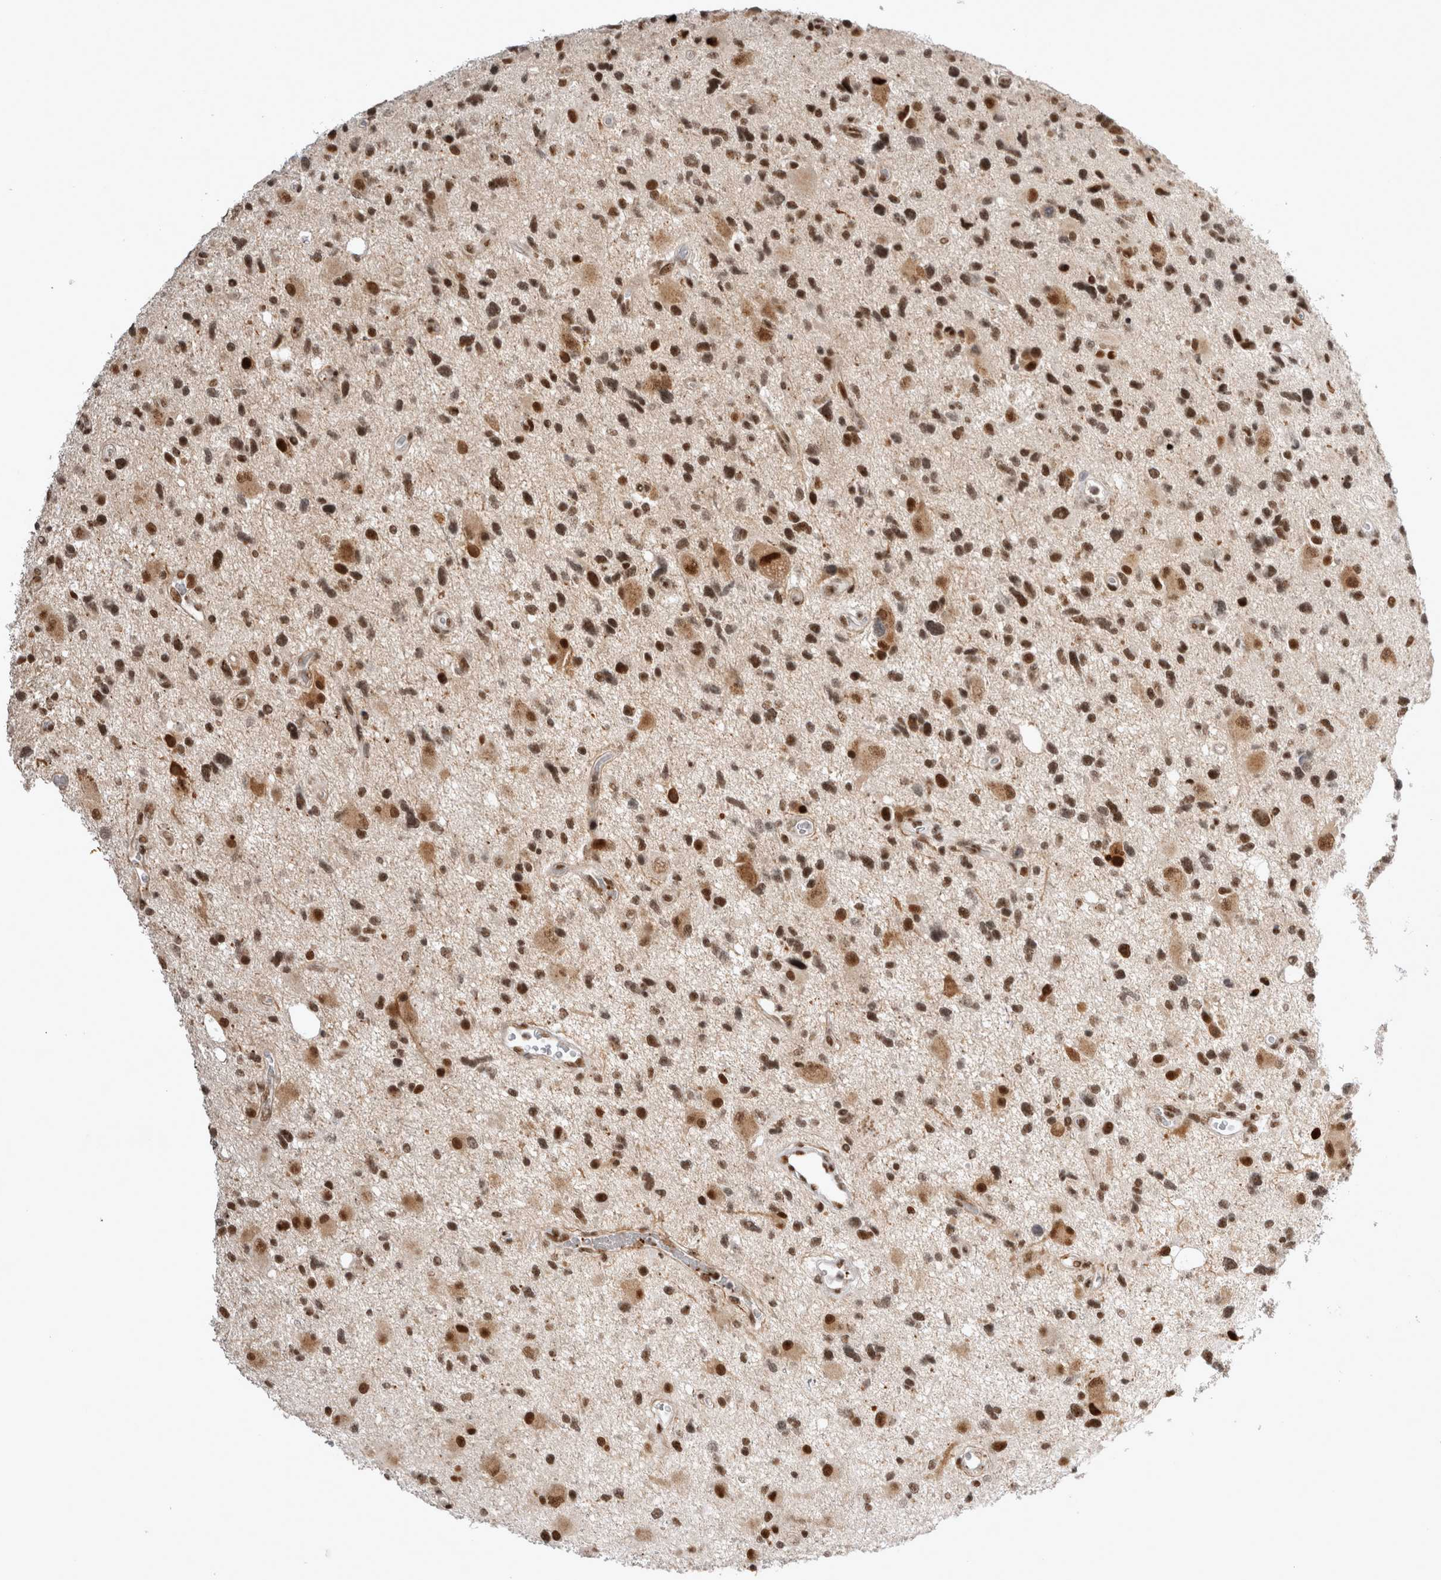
{"staining": {"intensity": "strong", "quantity": ">75%", "location": "nuclear"}, "tissue": "glioma", "cell_type": "Tumor cells", "image_type": "cancer", "snomed": [{"axis": "morphology", "description": "Glioma, malignant, High grade"}, {"axis": "topography", "description": "Brain"}], "caption": "Protein staining of glioma tissue exhibits strong nuclear staining in approximately >75% of tumor cells. The staining was performed using DAB (3,3'-diaminobenzidine), with brown indicating positive protein expression. Nuclei are stained blue with hematoxylin.", "gene": "EYA2", "patient": {"sex": "male", "age": 33}}